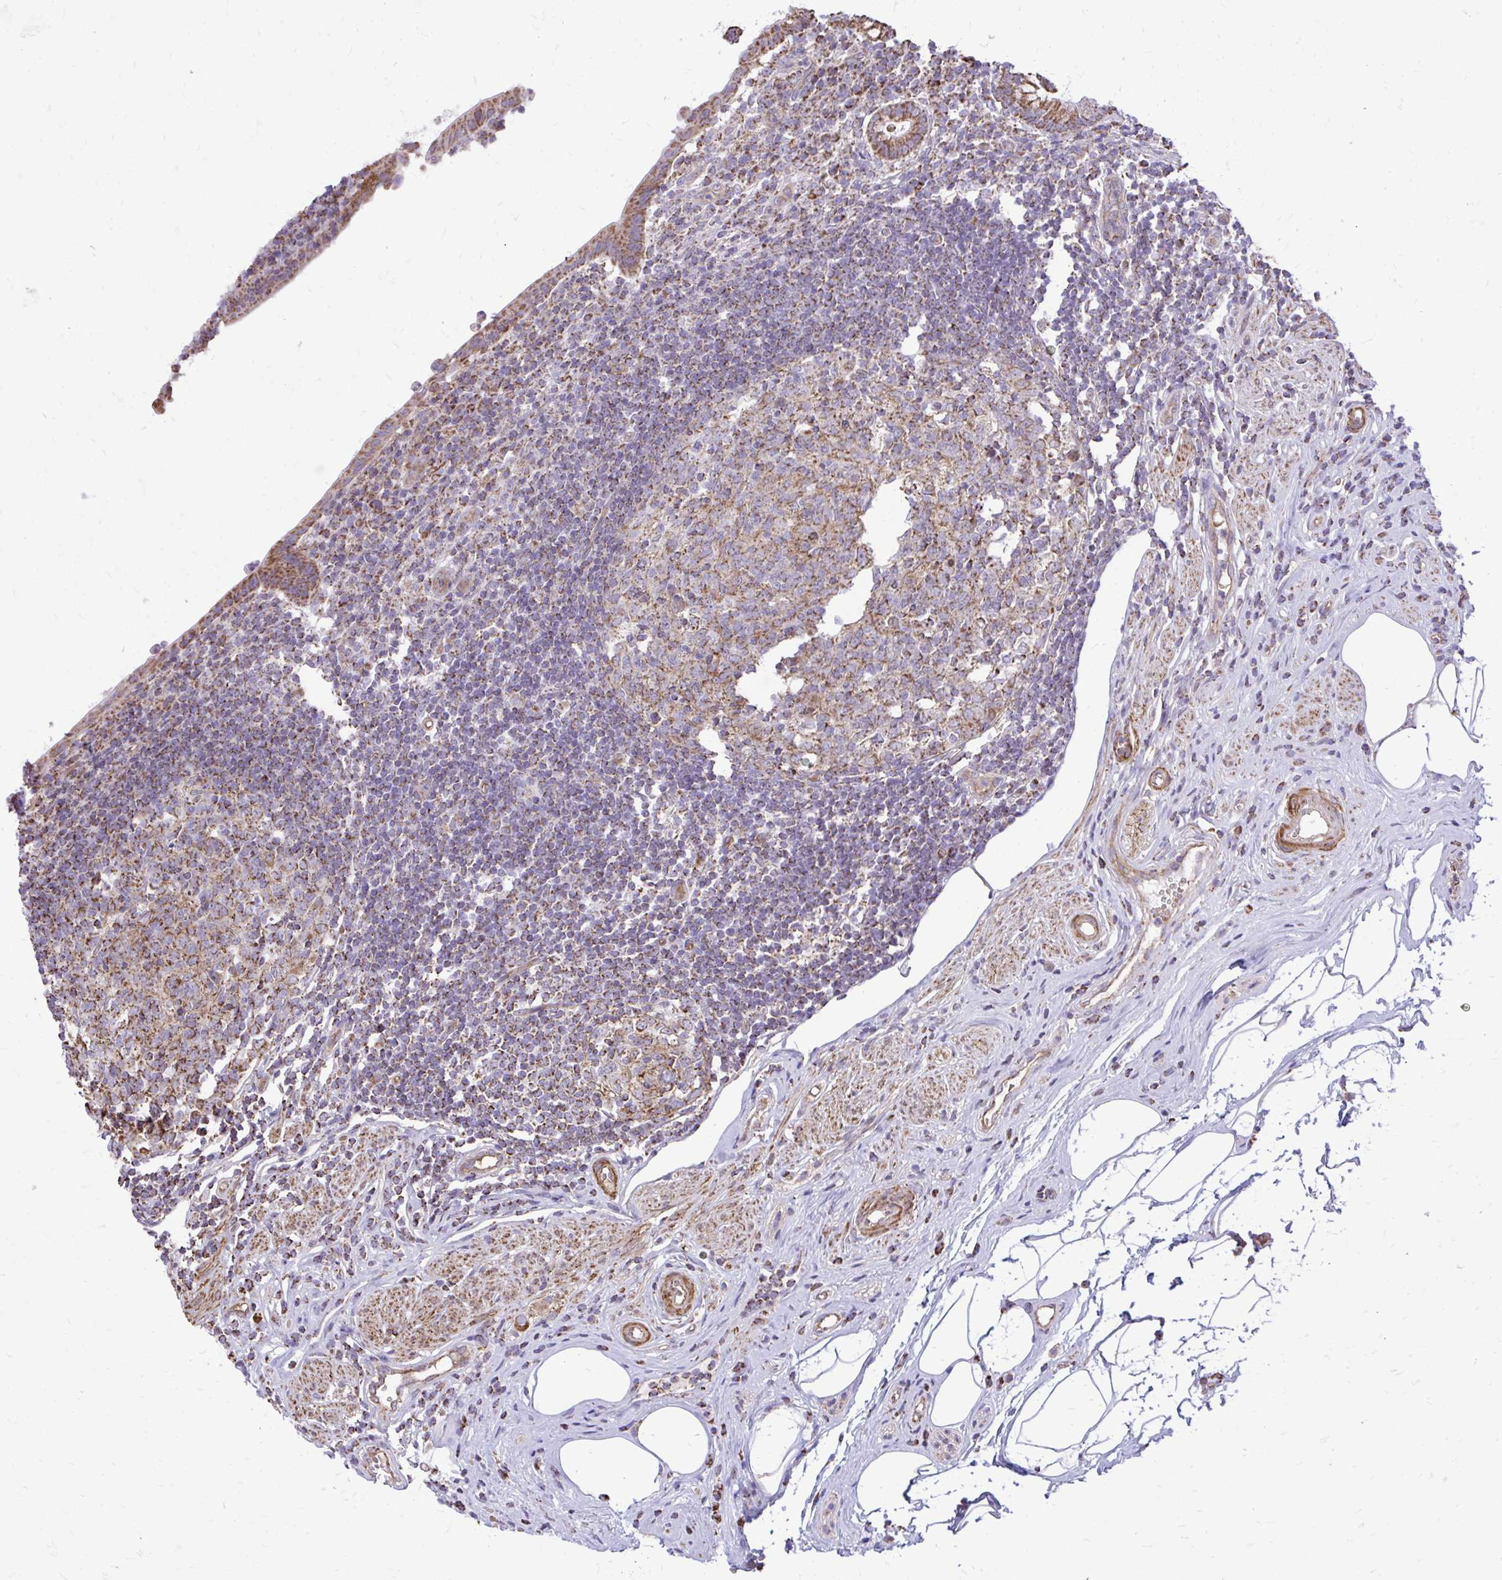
{"staining": {"intensity": "moderate", "quantity": ">75%", "location": "cytoplasmic/membranous"}, "tissue": "appendix", "cell_type": "Glandular cells", "image_type": "normal", "snomed": [{"axis": "morphology", "description": "Normal tissue, NOS"}, {"axis": "topography", "description": "Appendix"}], "caption": "An immunohistochemistry micrograph of benign tissue is shown. Protein staining in brown labels moderate cytoplasmic/membranous positivity in appendix within glandular cells.", "gene": "UBE2C", "patient": {"sex": "female", "age": 56}}